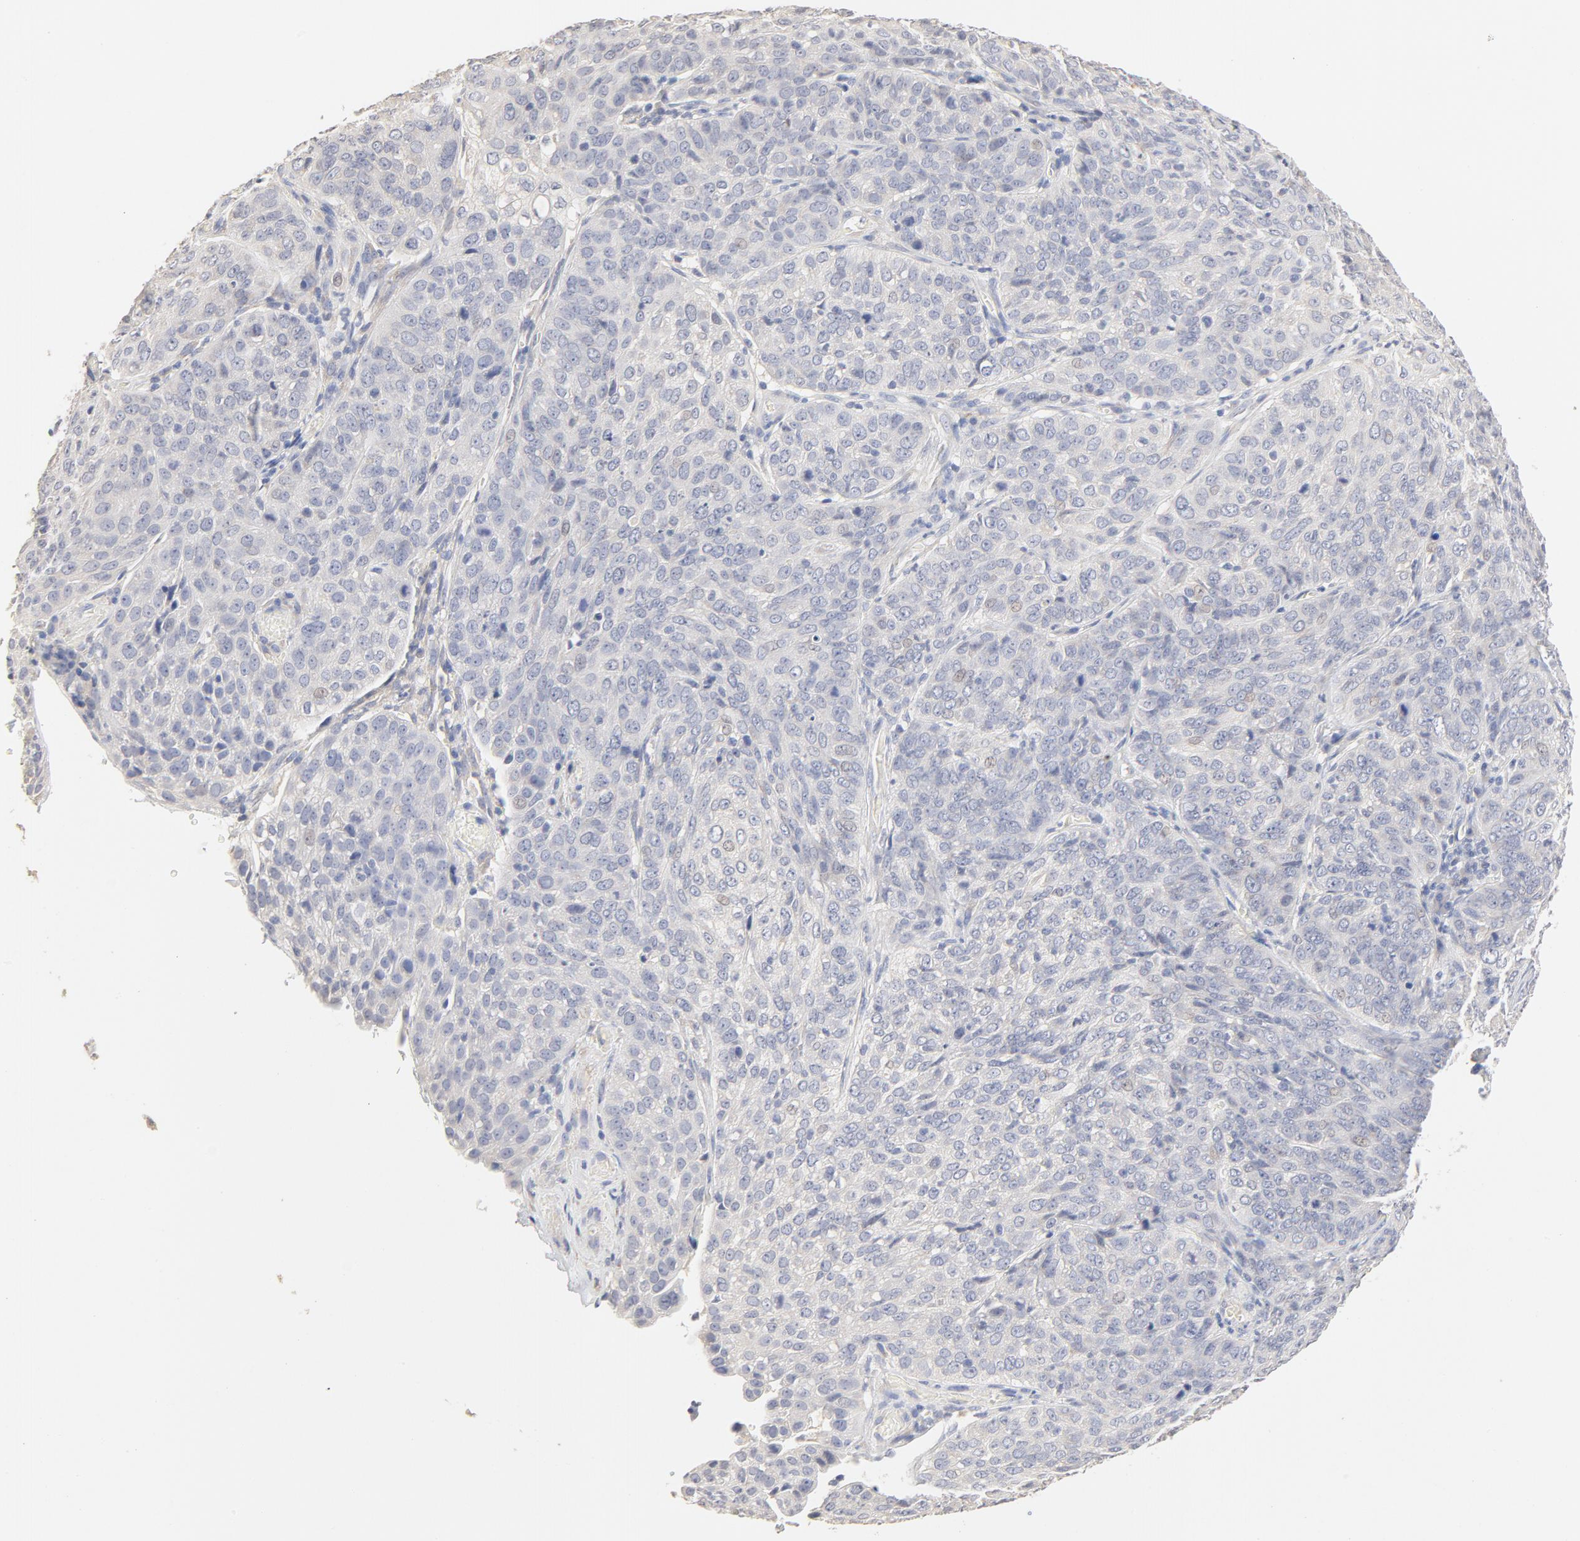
{"staining": {"intensity": "negative", "quantity": "none", "location": "none"}, "tissue": "cervical cancer", "cell_type": "Tumor cells", "image_type": "cancer", "snomed": [{"axis": "morphology", "description": "Squamous cell carcinoma, NOS"}, {"axis": "topography", "description": "Cervix"}], "caption": "DAB immunohistochemical staining of cervical squamous cell carcinoma demonstrates no significant positivity in tumor cells.", "gene": "FCGBP", "patient": {"sex": "female", "age": 38}}